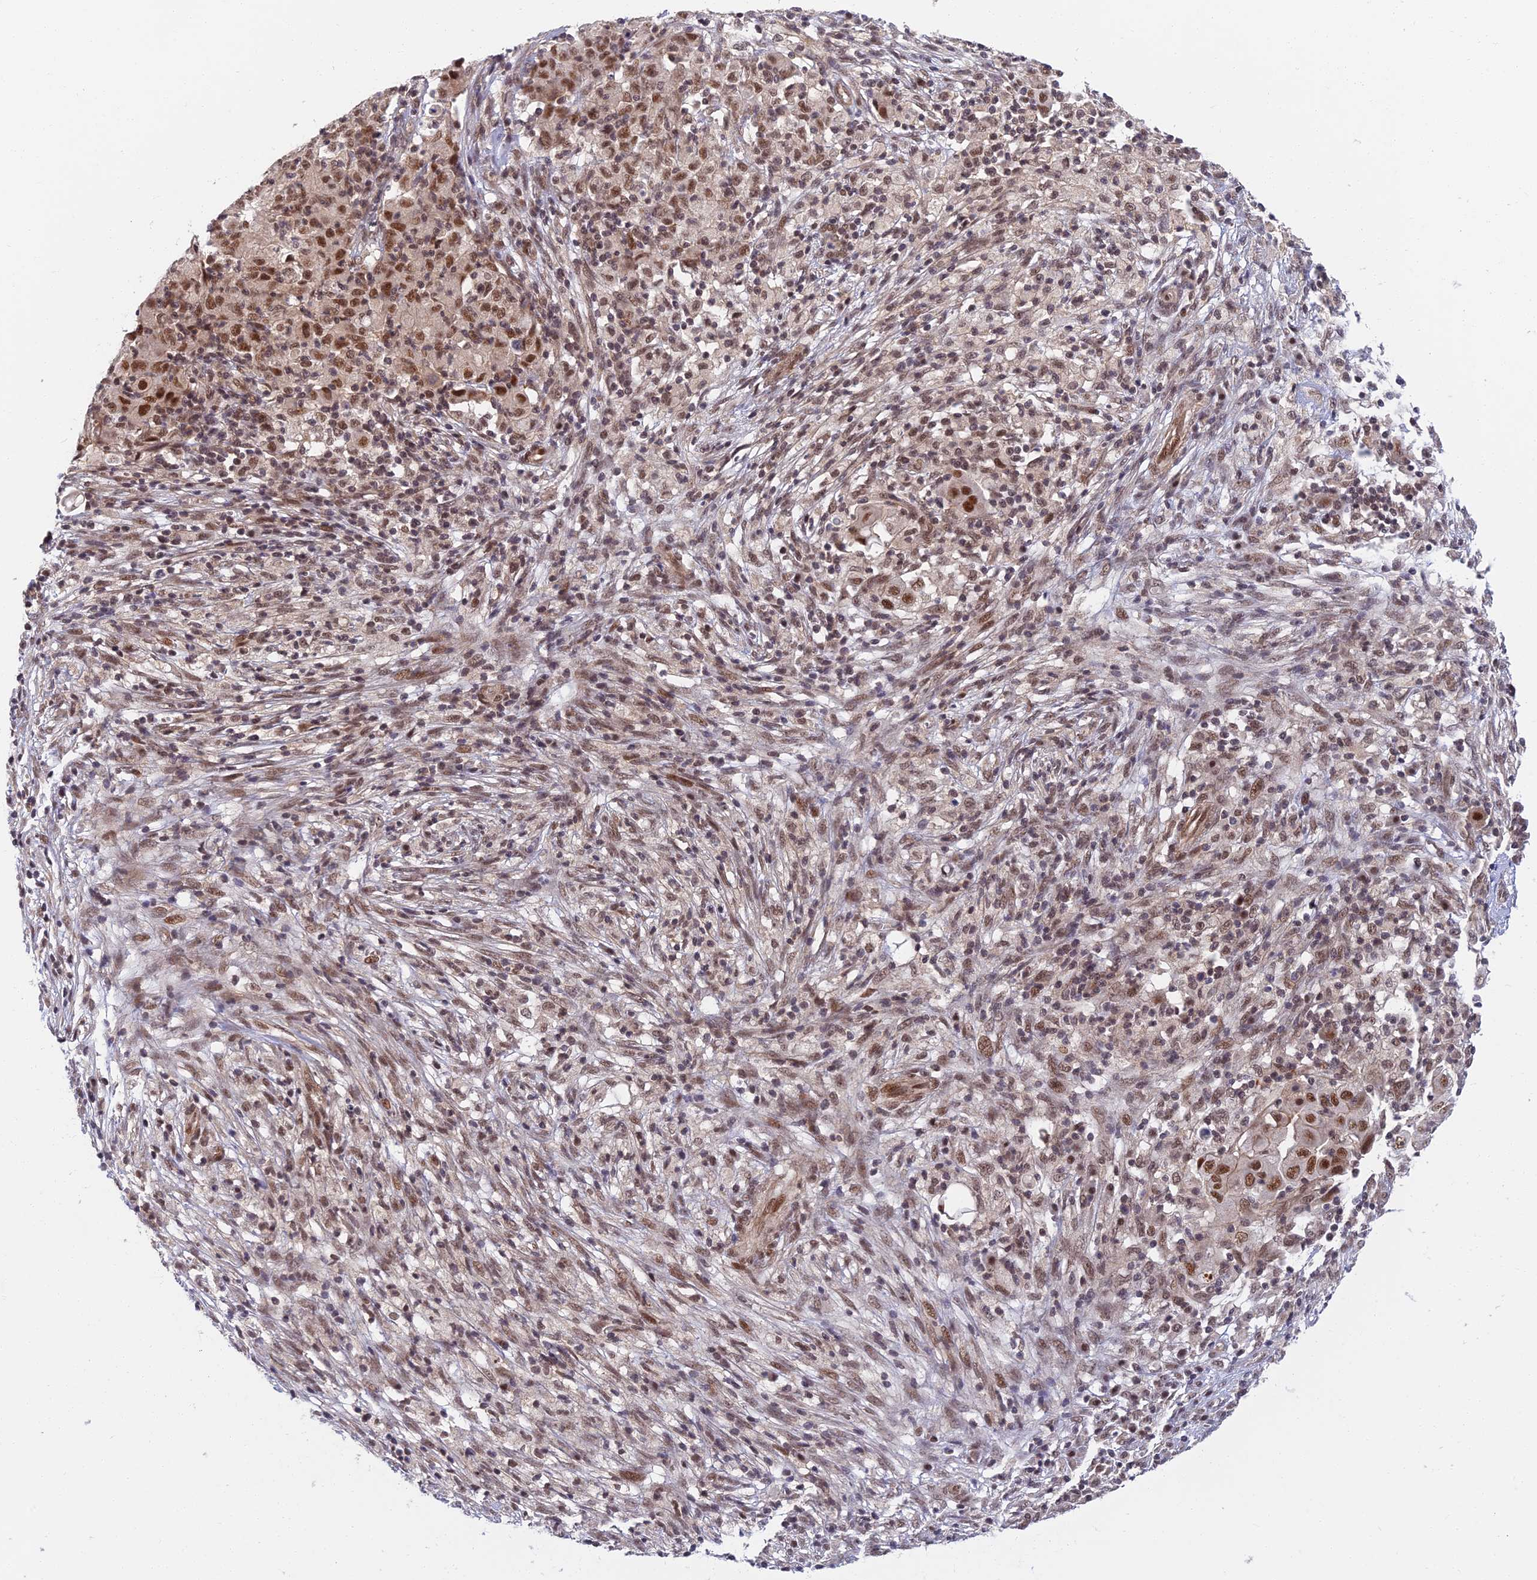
{"staining": {"intensity": "strong", "quantity": ">75%", "location": "nuclear"}, "tissue": "ovarian cancer", "cell_type": "Tumor cells", "image_type": "cancer", "snomed": [{"axis": "morphology", "description": "Carcinoma, endometroid"}, {"axis": "topography", "description": "Ovary"}], "caption": "This is a photomicrograph of immunohistochemistry (IHC) staining of ovarian cancer, which shows strong positivity in the nuclear of tumor cells.", "gene": "TCEA2", "patient": {"sex": "female", "age": 42}}